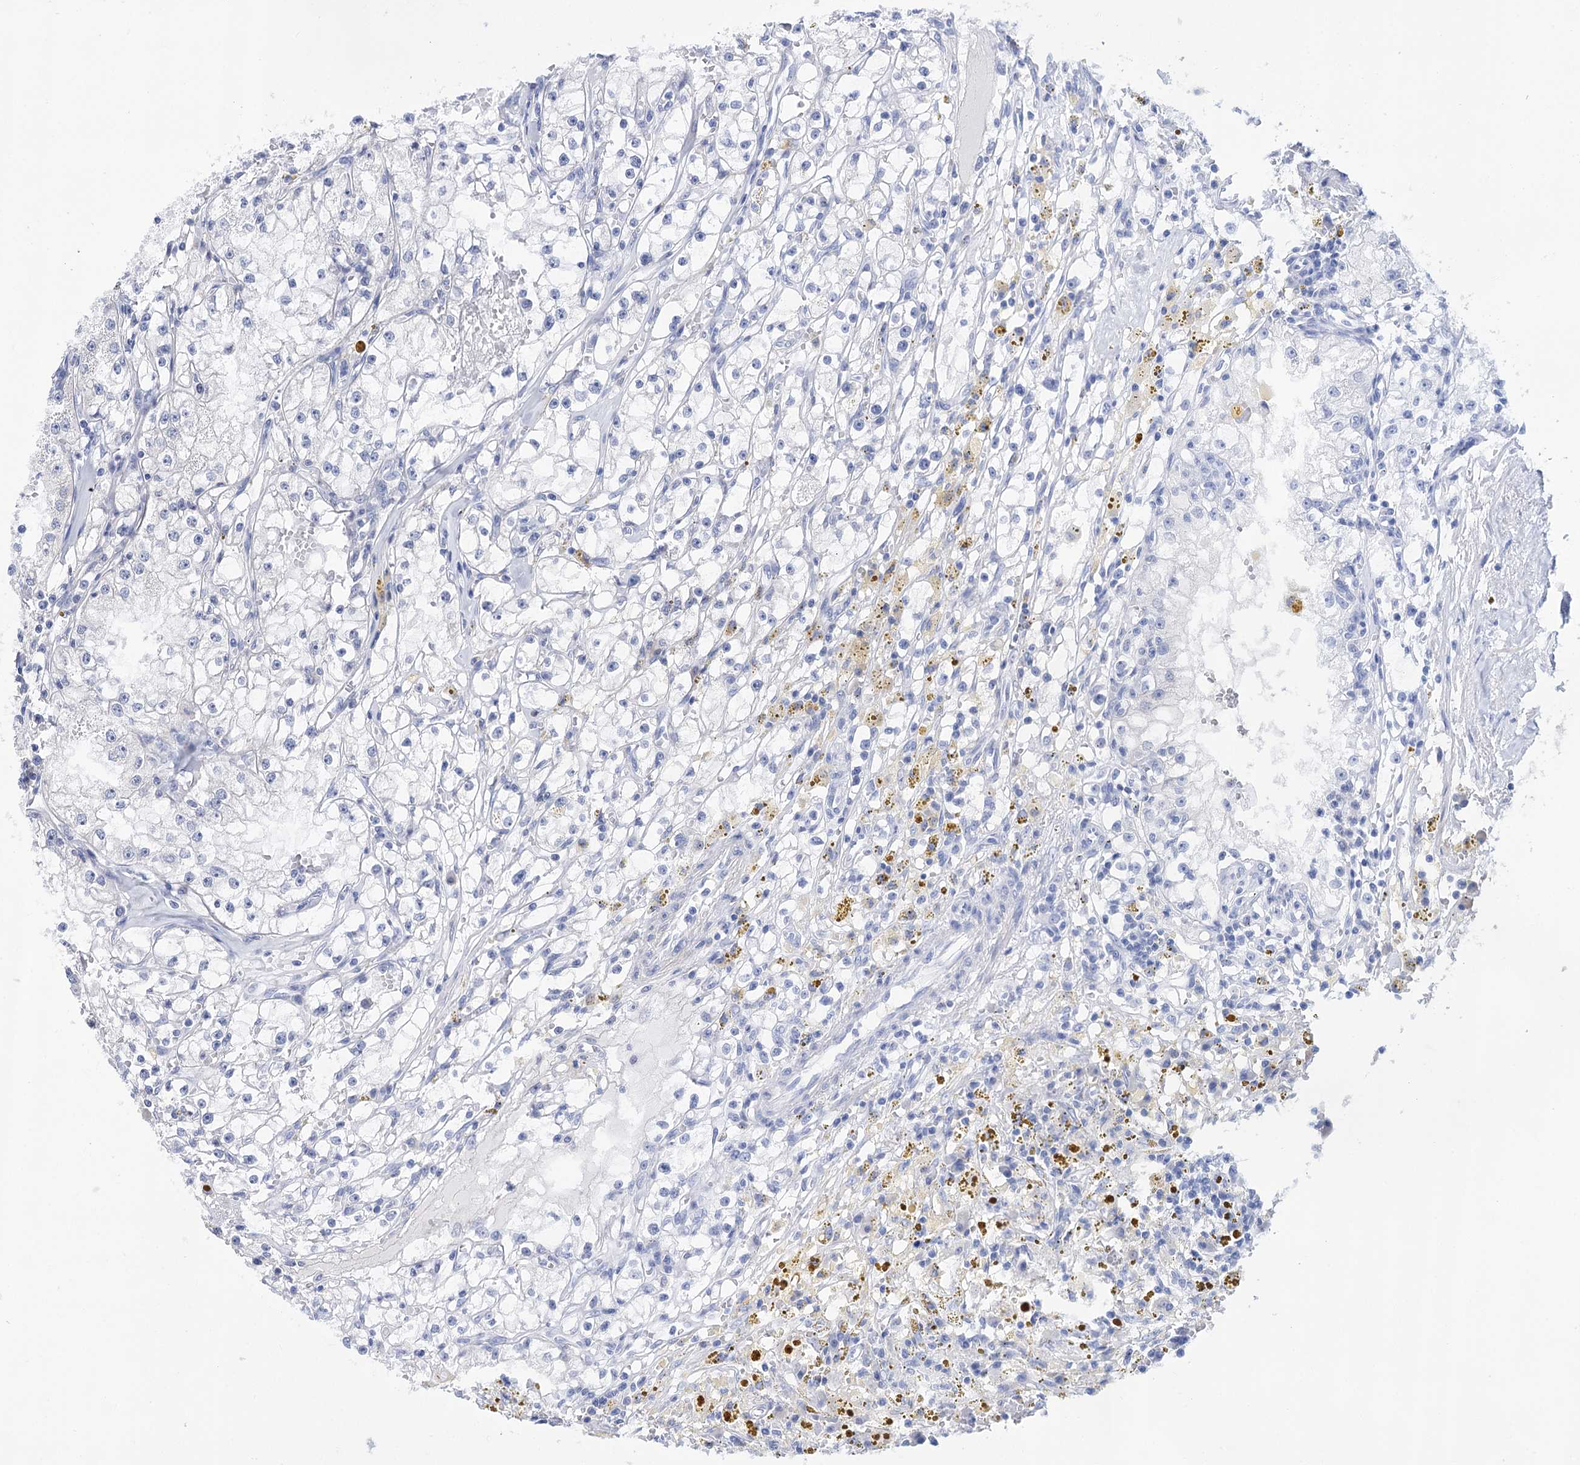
{"staining": {"intensity": "negative", "quantity": "none", "location": "none"}, "tissue": "renal cancer", "cell_type": "Tumor cells", "image_type": "cancer", "snomed": [{"axis": "morphology", "description": "Adenocarcinoma, NOS"}, {"axis": "topography", "description": "Kidney"}], "caption": "The image demonstrates no staining of tumor cells in renal cancer (adenocarcinoma).", "gene": "PPRC1", "patient": {"sex": "male", "age": 56}}